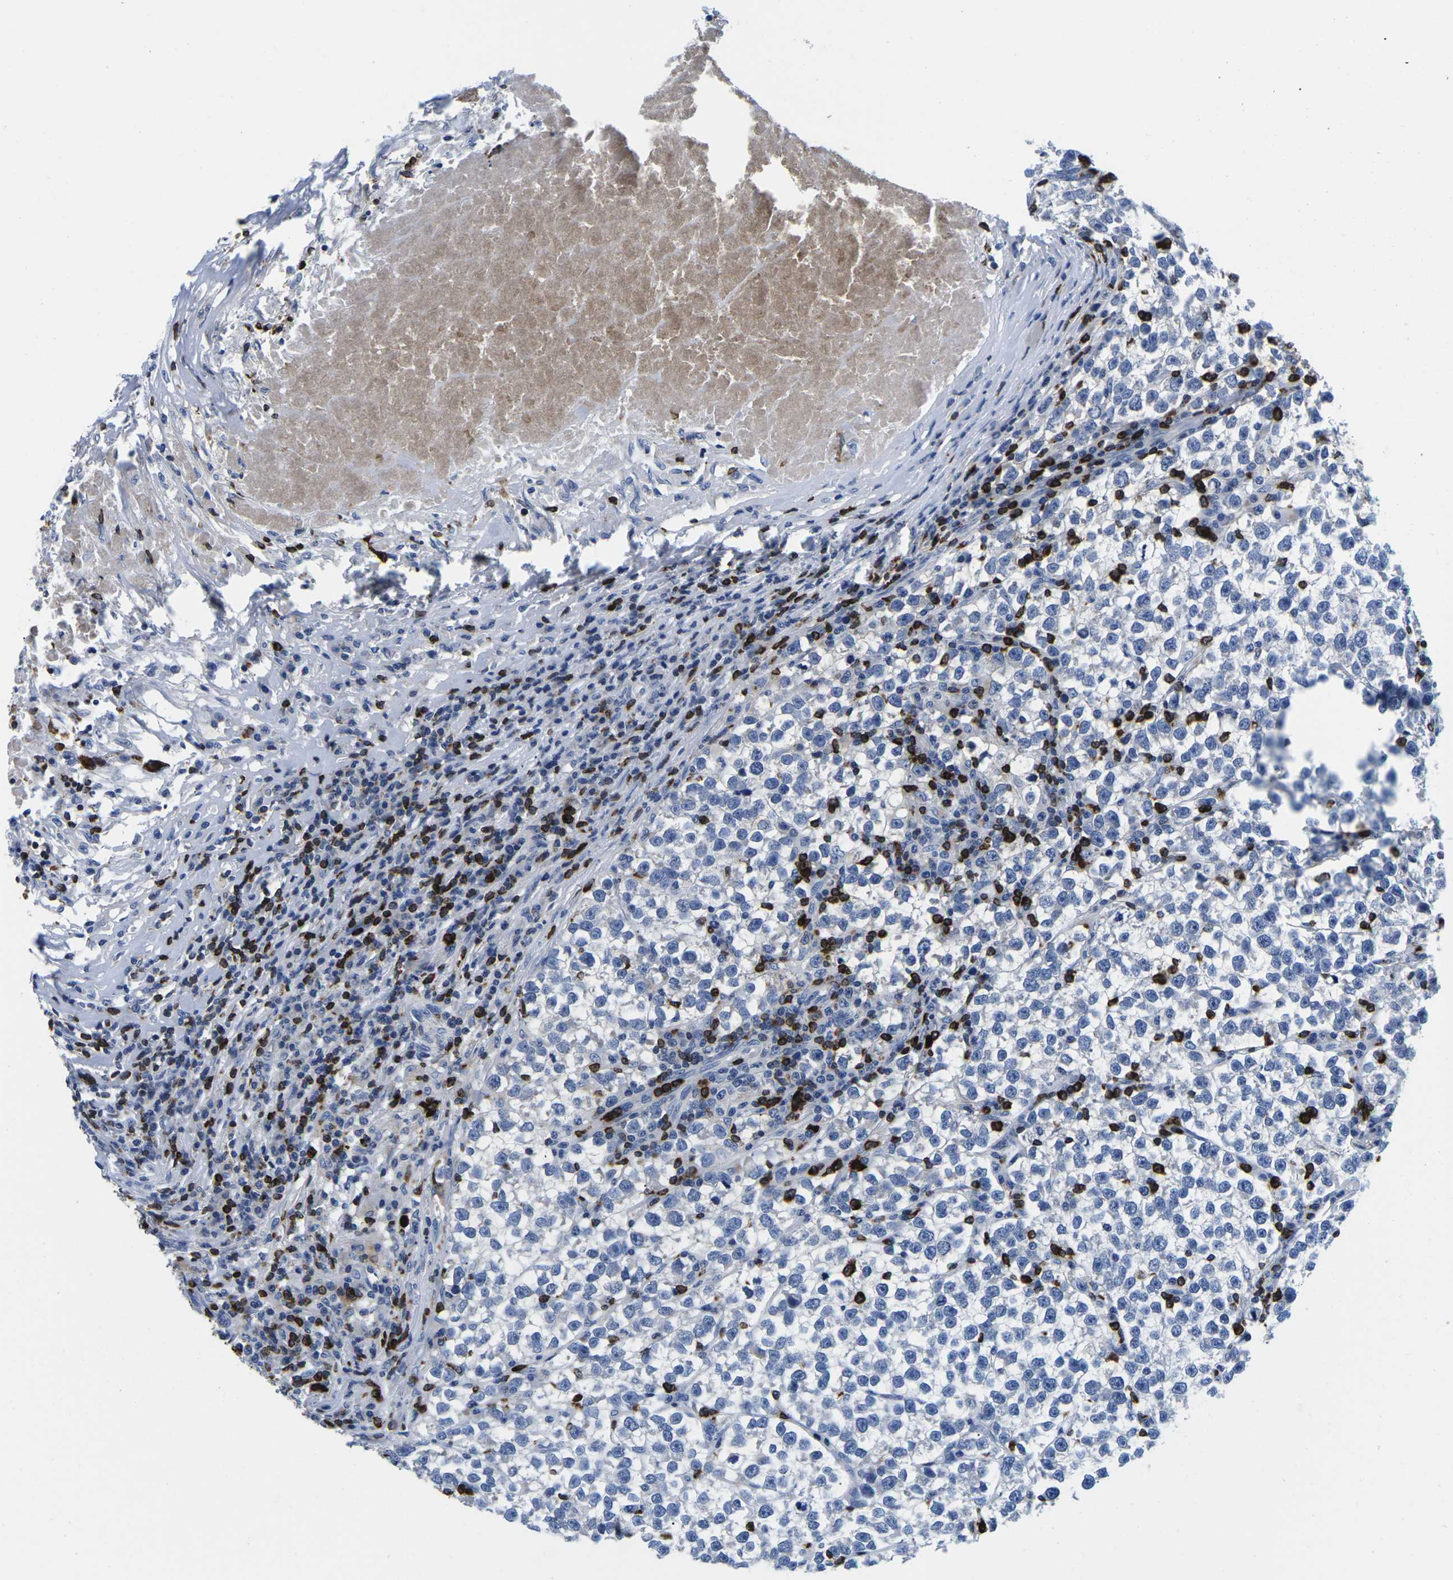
{"staining": {"intensity": "negative", "quantity": "none", "location": "none"}, "tissue": "testis cancer", "cell_type": "Tumor cells", "image_type": "cancer", "snomed": [{"axis": "morphology", "description": "Normal tissue, NOS"}, {"axis": "morphology", "description": "Seminoma, NOS"}, {"axis": "topography", "description": "Testis"}], "caption": "The image exhibits no staining of tumor cells in seminoma (testis).", "gene": "CTSW", "patient": {"sex": "male", "age": 43}}